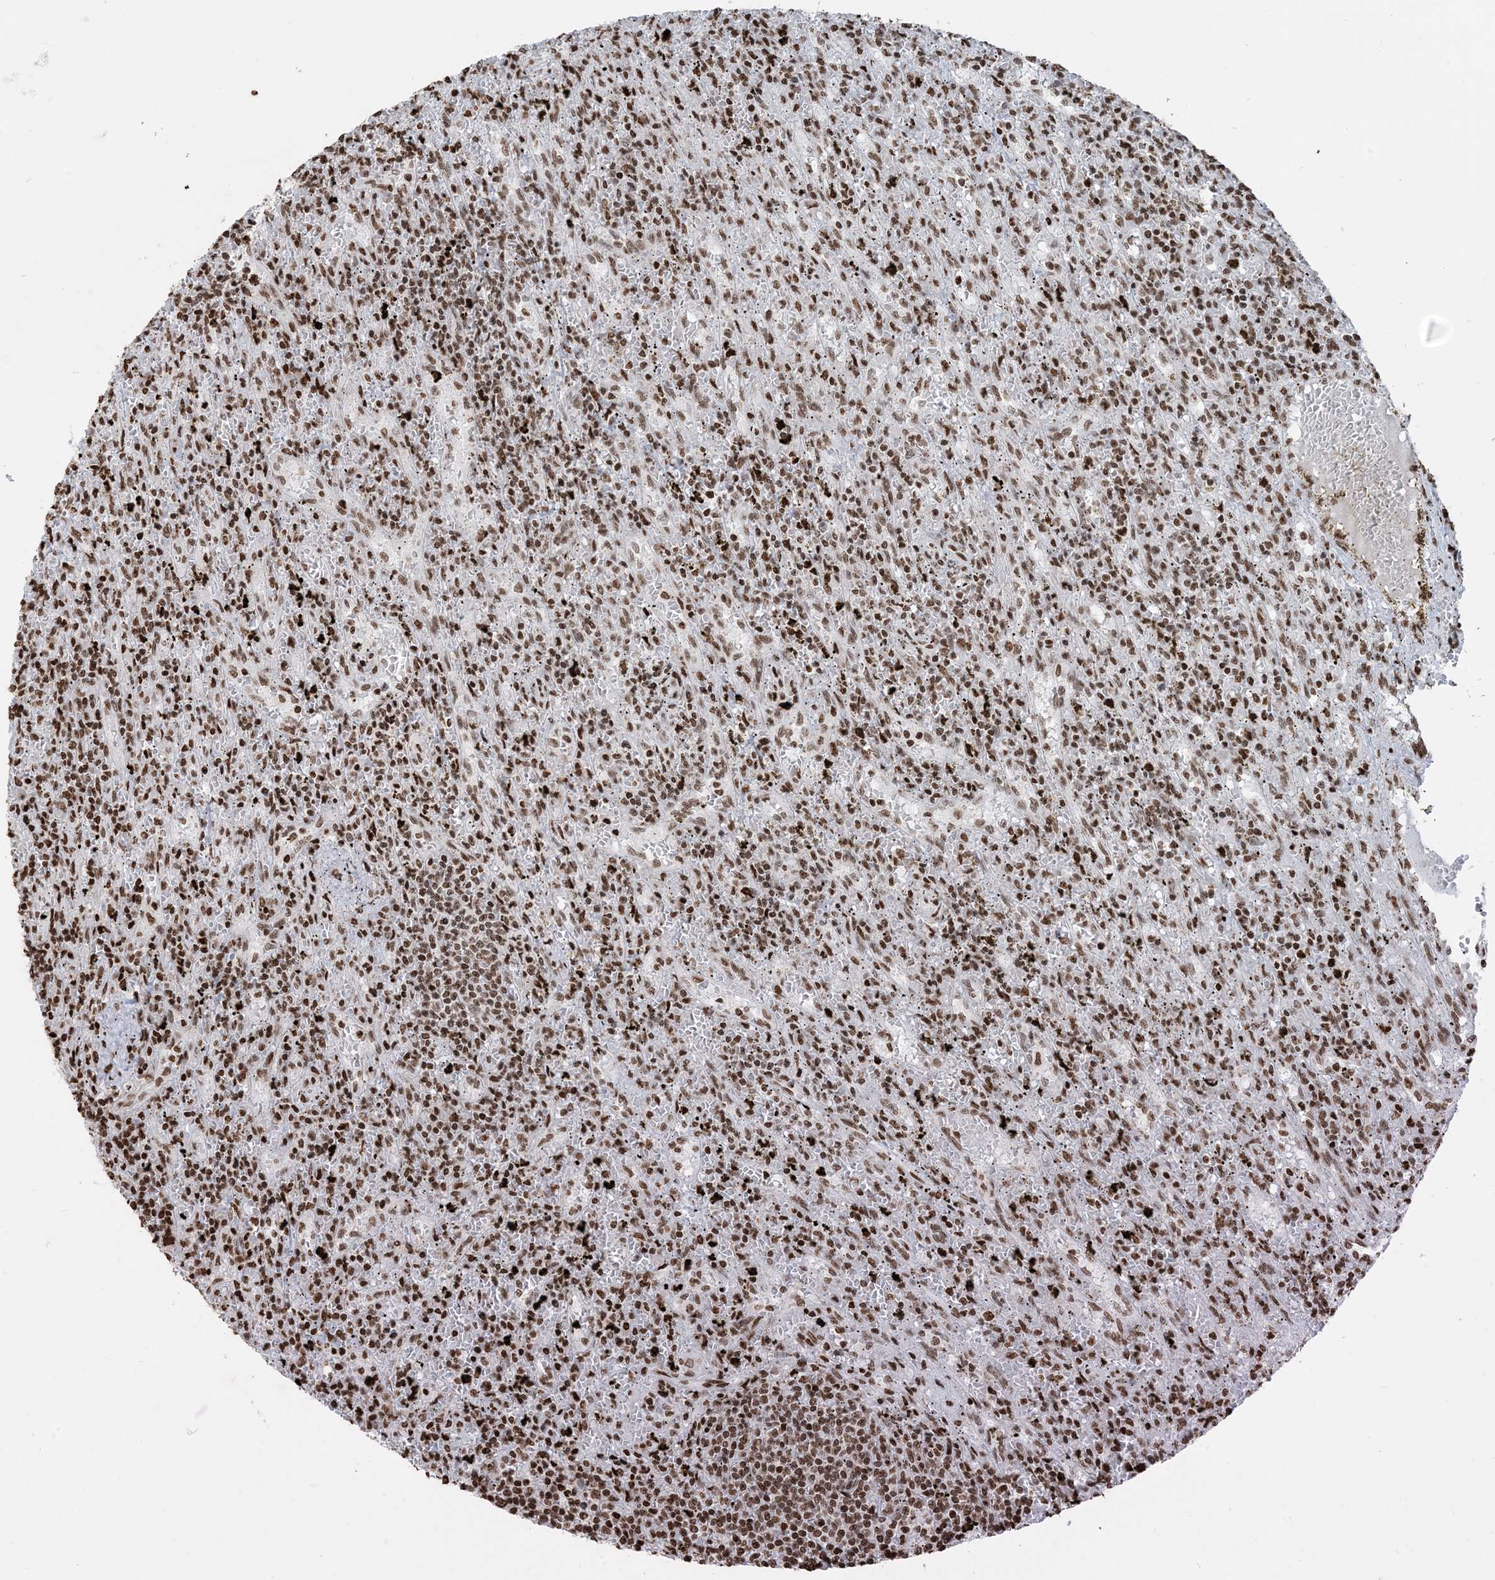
{"staining": {"intensity": "moderate", "quantity": ">75%", "location": "nuclear"}, "tissue": "lymphoma", "cell_type": "Tumor cells", "image_type": "cancer", "snomed": [{"axis": "morphology", "description": "Malignant lymphoma, non-Hodgkin's type, Low grade"}, {"axis": "topography", "description": "Spleen"}], "caption": "Immunohistochemical staining of lymphoma displays medium levels of moderate nuclear protein positivity in about >75% of tumor cells. Using DAB (3,3'-diaminobenzidine) (brown) and hematoxylin (blue) stains, captured at high magnification using brightfield microscopy.", "gene": "H3-3B", "patient": {"sex": "male", "age": 76}}